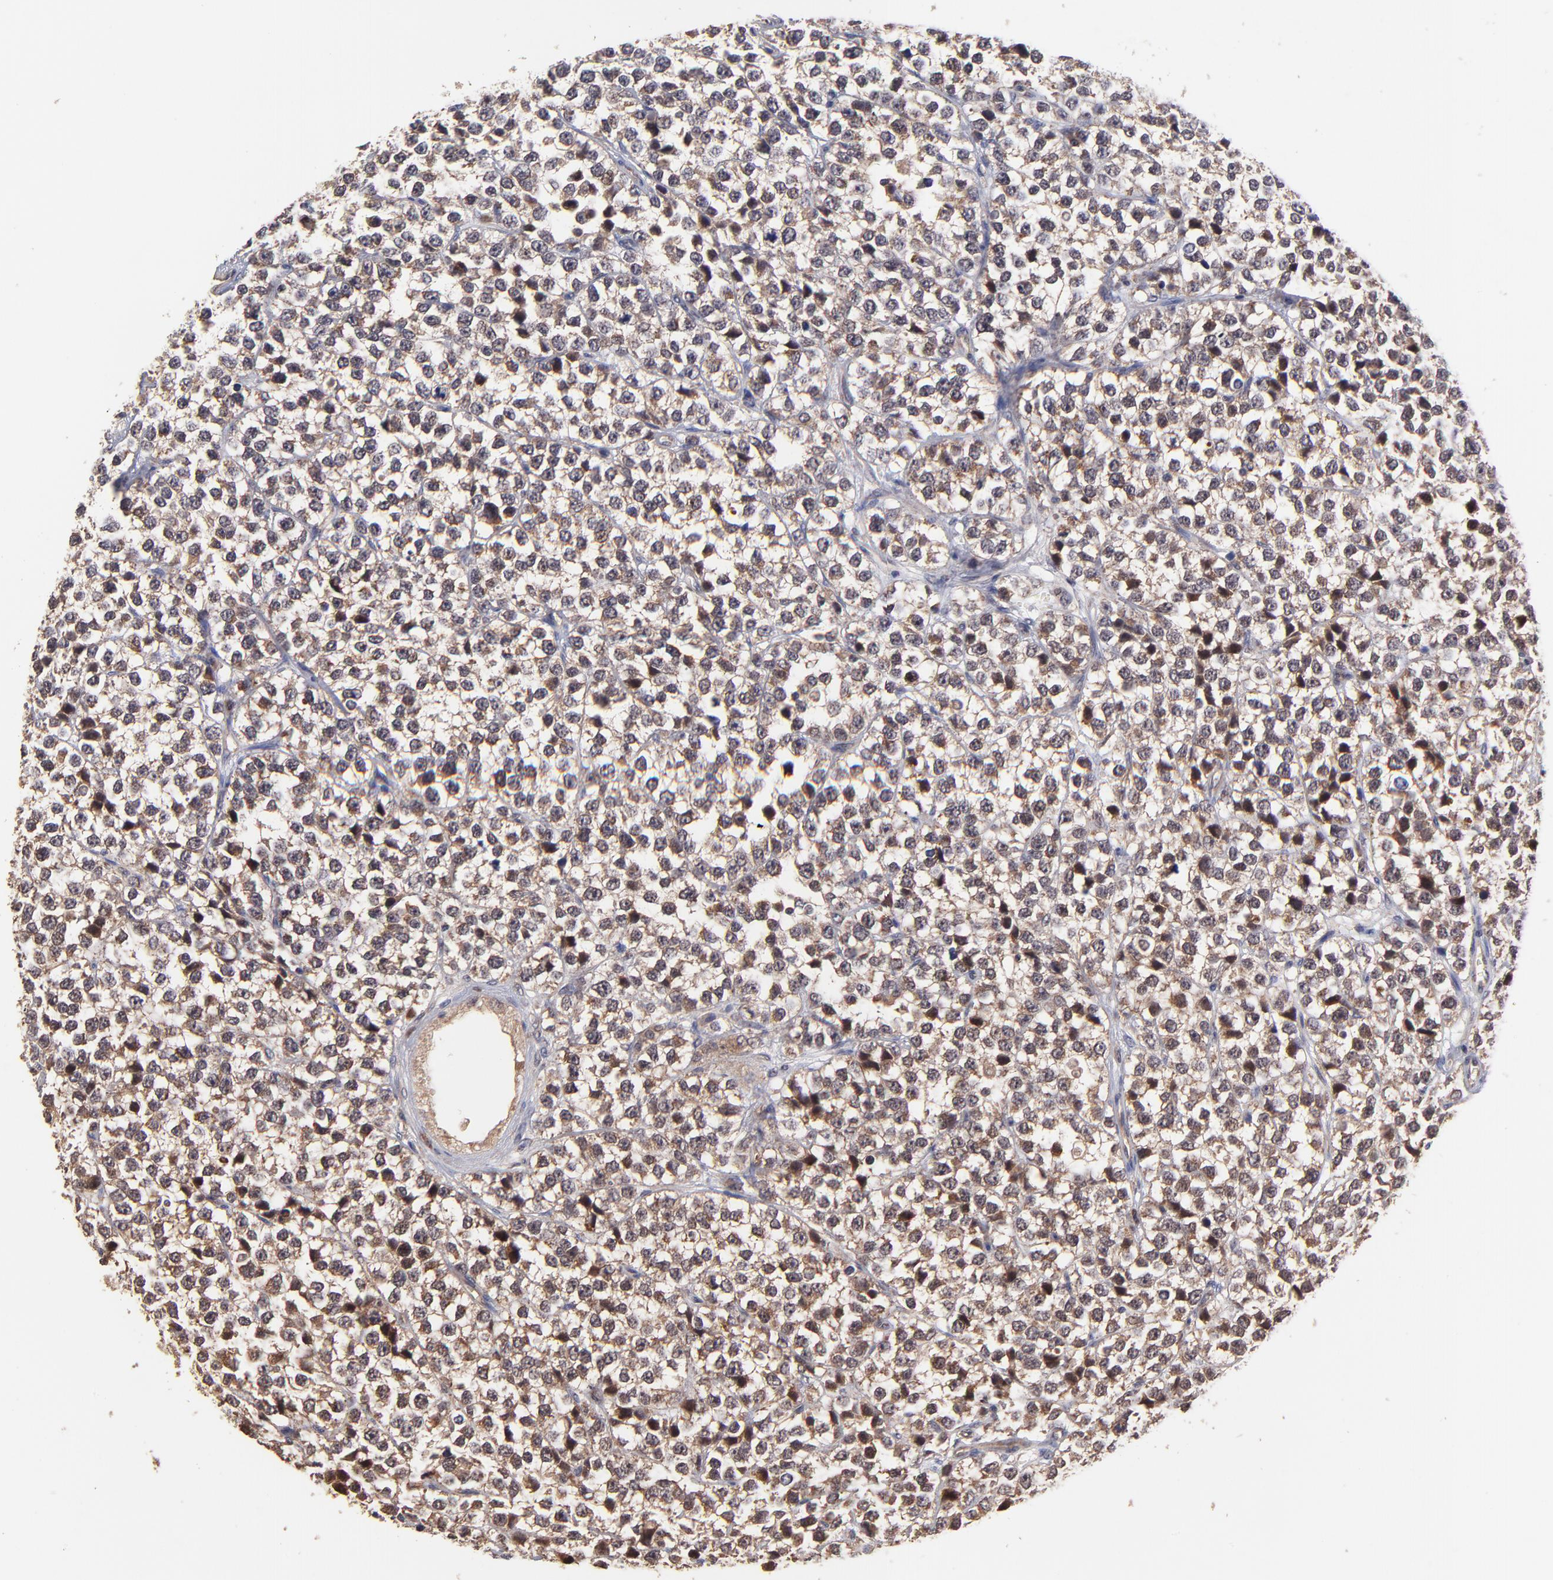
{"staining": {"intensity": "strong", "quantity": ">75%", "location": "cytoplasmic/membranous,nuclear"}, "tissue": "testis cancer", "cell_type": "Tumor cells", "image_type": "cancer", "snomed": [{"axis": "morphology", "description": "Seminoma, NOS"}, {"axis": "topography", "description": "Testis"}], "caption": "Immunohistochemical staining of testis cancer shows high levels of strong cytoplasmic/membranous and nuclear staining in about >75% of tumor cells.", "gene": "BAIAP2L2", "patient": {"sex": "male", "age": 25}}